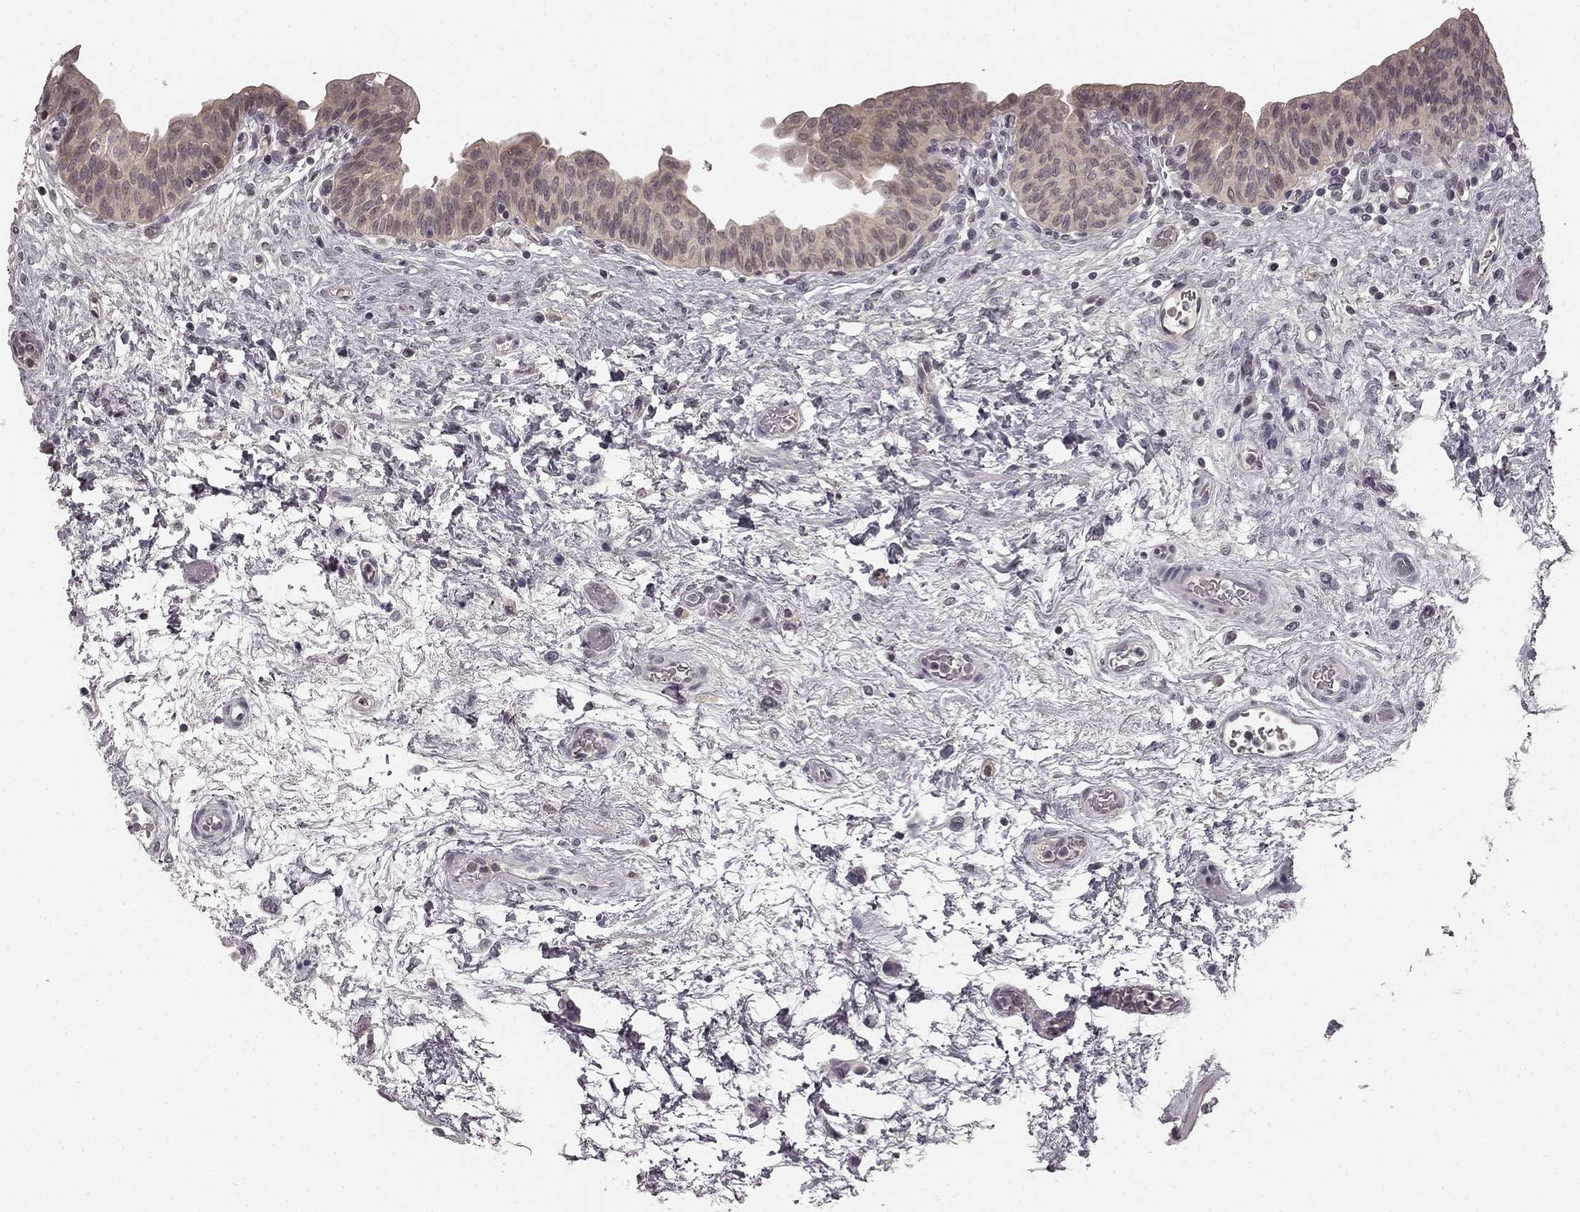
{"staining": {"intensity": "weak", "quantity": "25%-75%", "location": "cytoplasmic/membranous"}, "tissue": "urinary bladder", "cell_type": "Urothelial cells", "image_type": "normal", "snomed": [{"axis": "morphology", "description": "Normal tissue, NOS"}, {"axis": "topography", "description": "Urinary bladder"}], "caption": "IHC (DAB) staining of normal human urinary bladder demonstrates weak cytoplasmic/membranous protein positivity in about 25%-75% of urothelial cells. The staining was performed using DAB (3,3'-diaminobenzidine), with brown indicating positive protein expression. Nuclei are stained blue with hematoxylin.", "gene": "HCN4", "patient": {"sex": "male", "age": 69}}